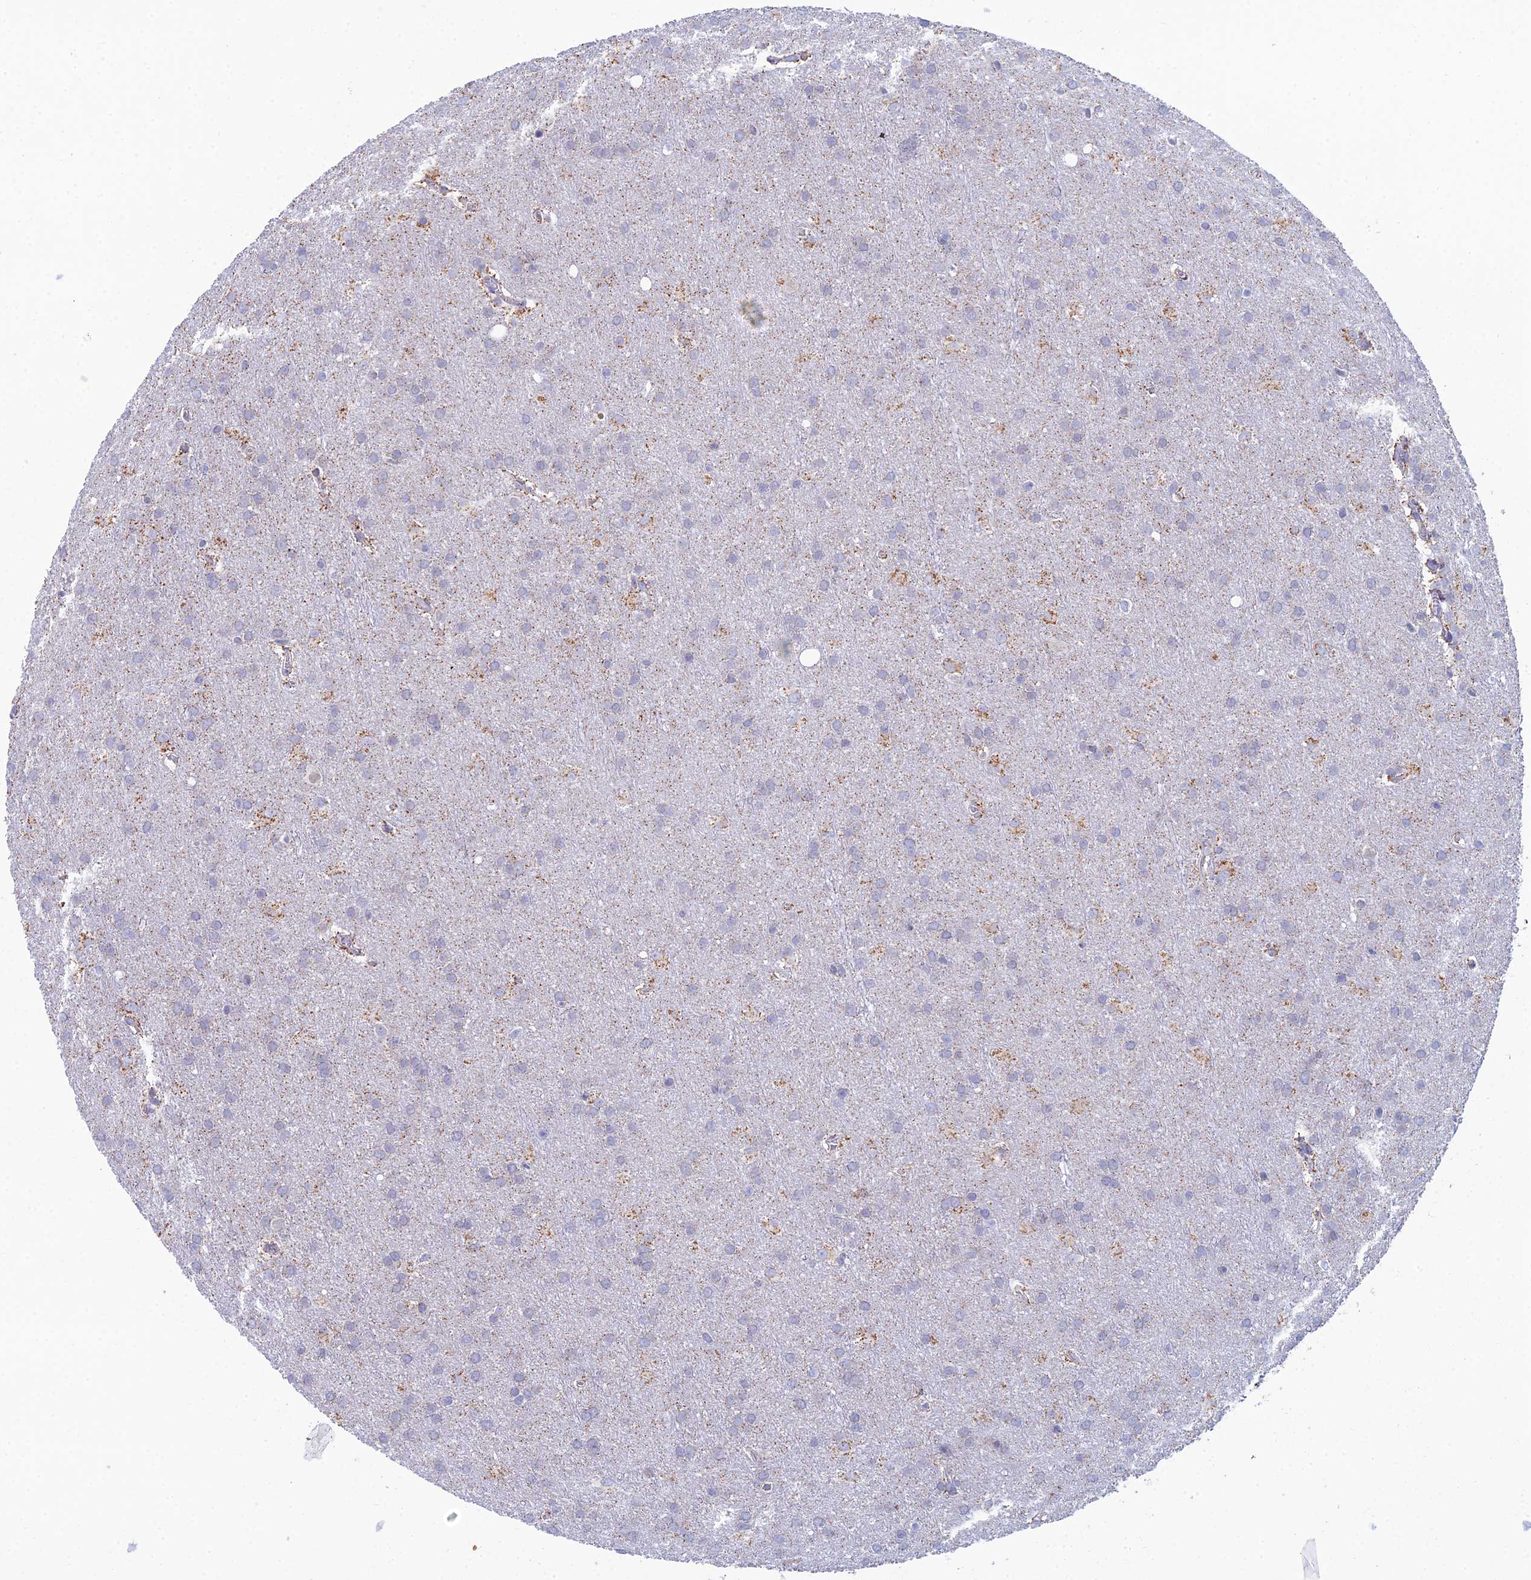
{"staining": {"intensity": "negative", "quantity": "none", "location": "none"}, "tissue": "glioma", "cell_type": "Tumor cells", "image_type": "cancer", "snomed": [{"axis": "morphology", "description": "Glioma, malignant, Low grade"}, {"axis": "topography", "description": "Brain"}], "caption": "IHC image of neoplastic tissue: human glioma stained with DAB (3,3'-diaminobenzidine) displays no significant protein staining in tumor cells.", "gene": "CFAP210", "patient": {"sex": "female", "age": 32}}